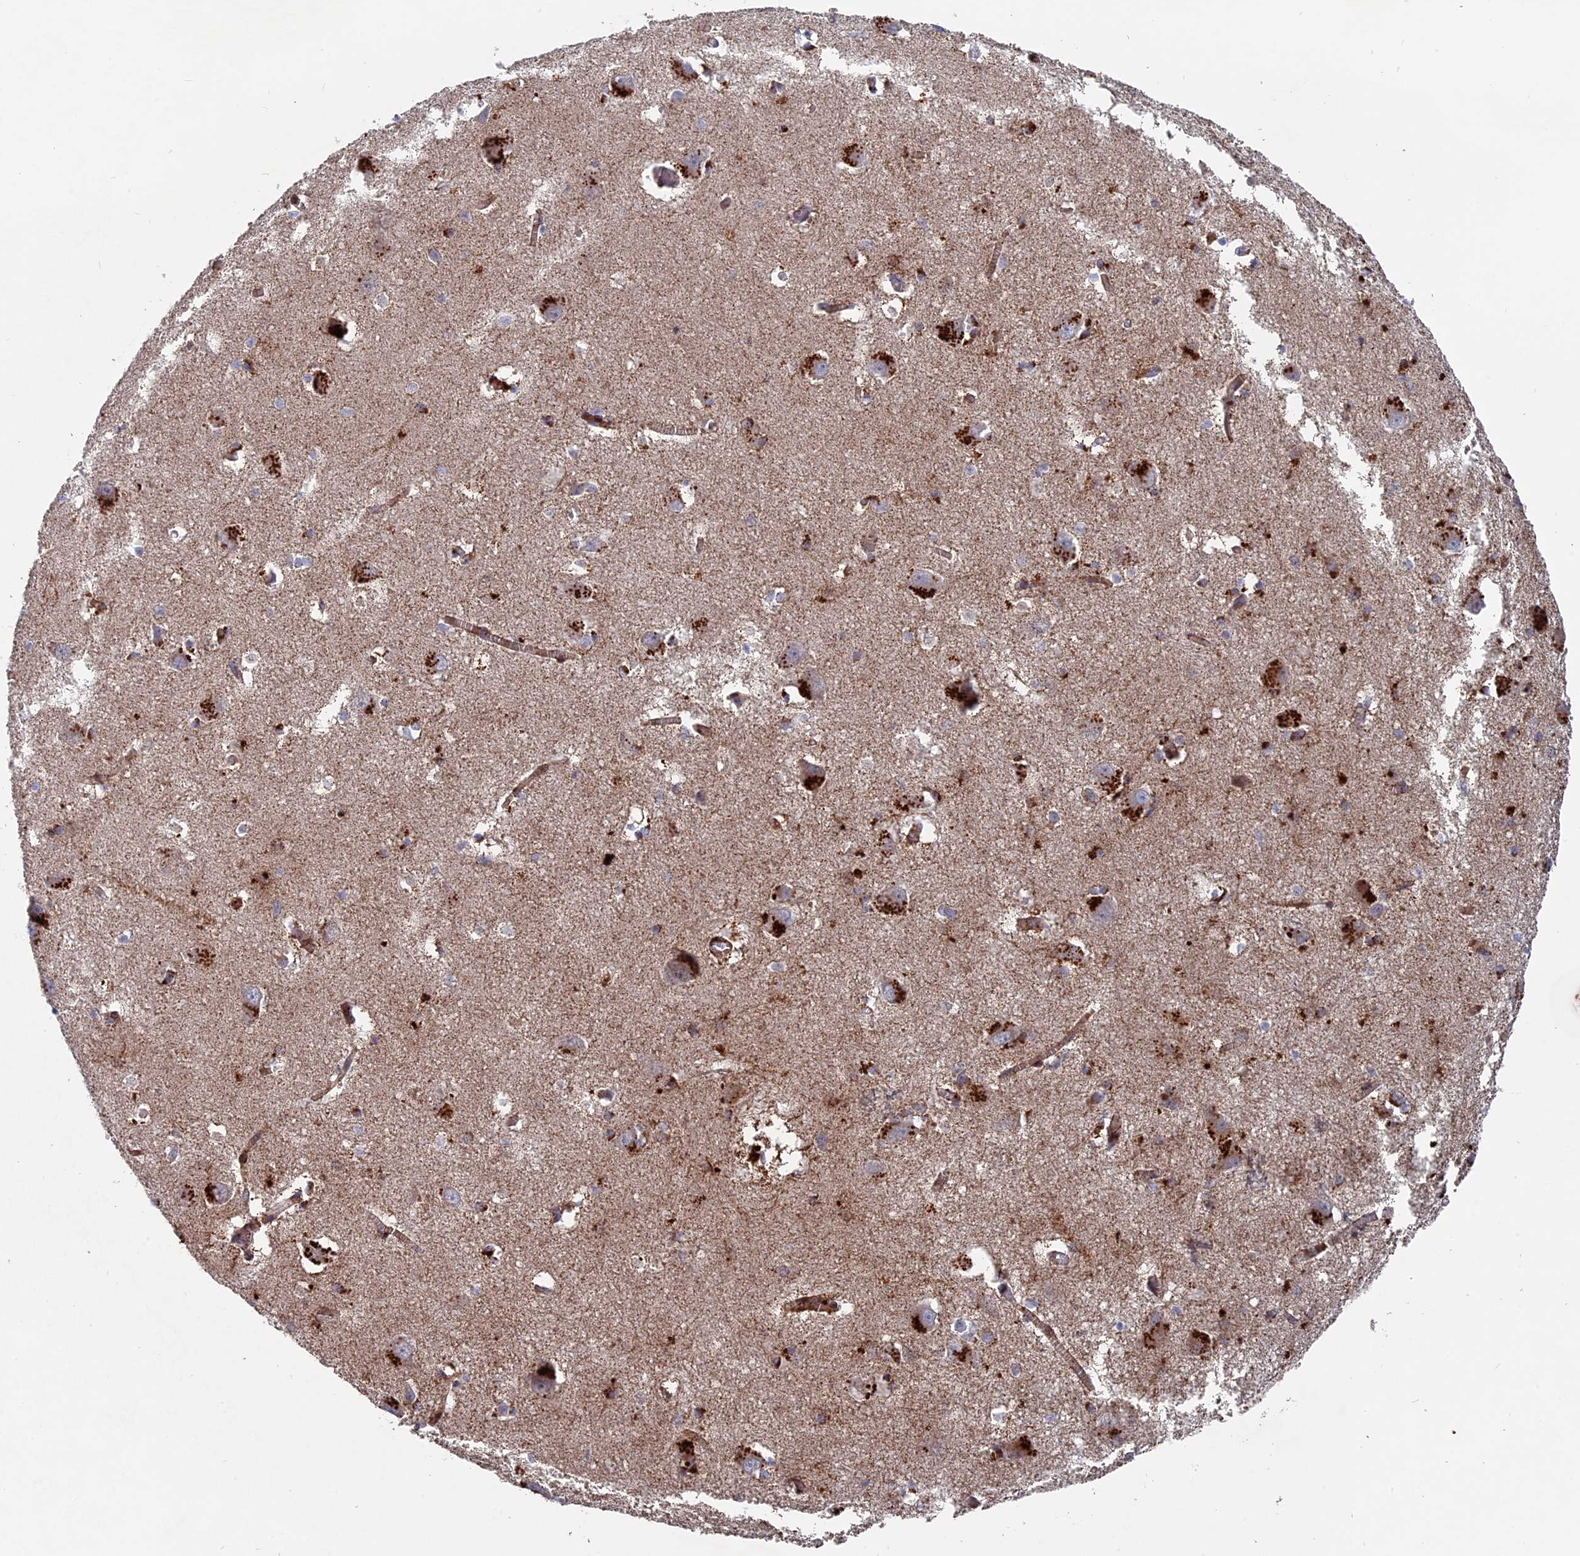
{"staining": {"intensity": "moderate", "quantity": "<25%", "location": "cytoplasmic/membranous"}, "tissue": "caudate", "cell_type": "Glial cells", "image_type": "normal", "snomed": [{"axis": "morphology", "description": "Normal tissue, NOS"}, {"axis": "topography", "description": "Lateral ventricle wall"}], "caption": "Caudate stained with immunohistochemistry (IHC) demonstrates moderate cytoplasmic/membranous staining in about <25% of glial cells.", "gene": "TGFA", "patient": {"sex": "male", "age": 37}}